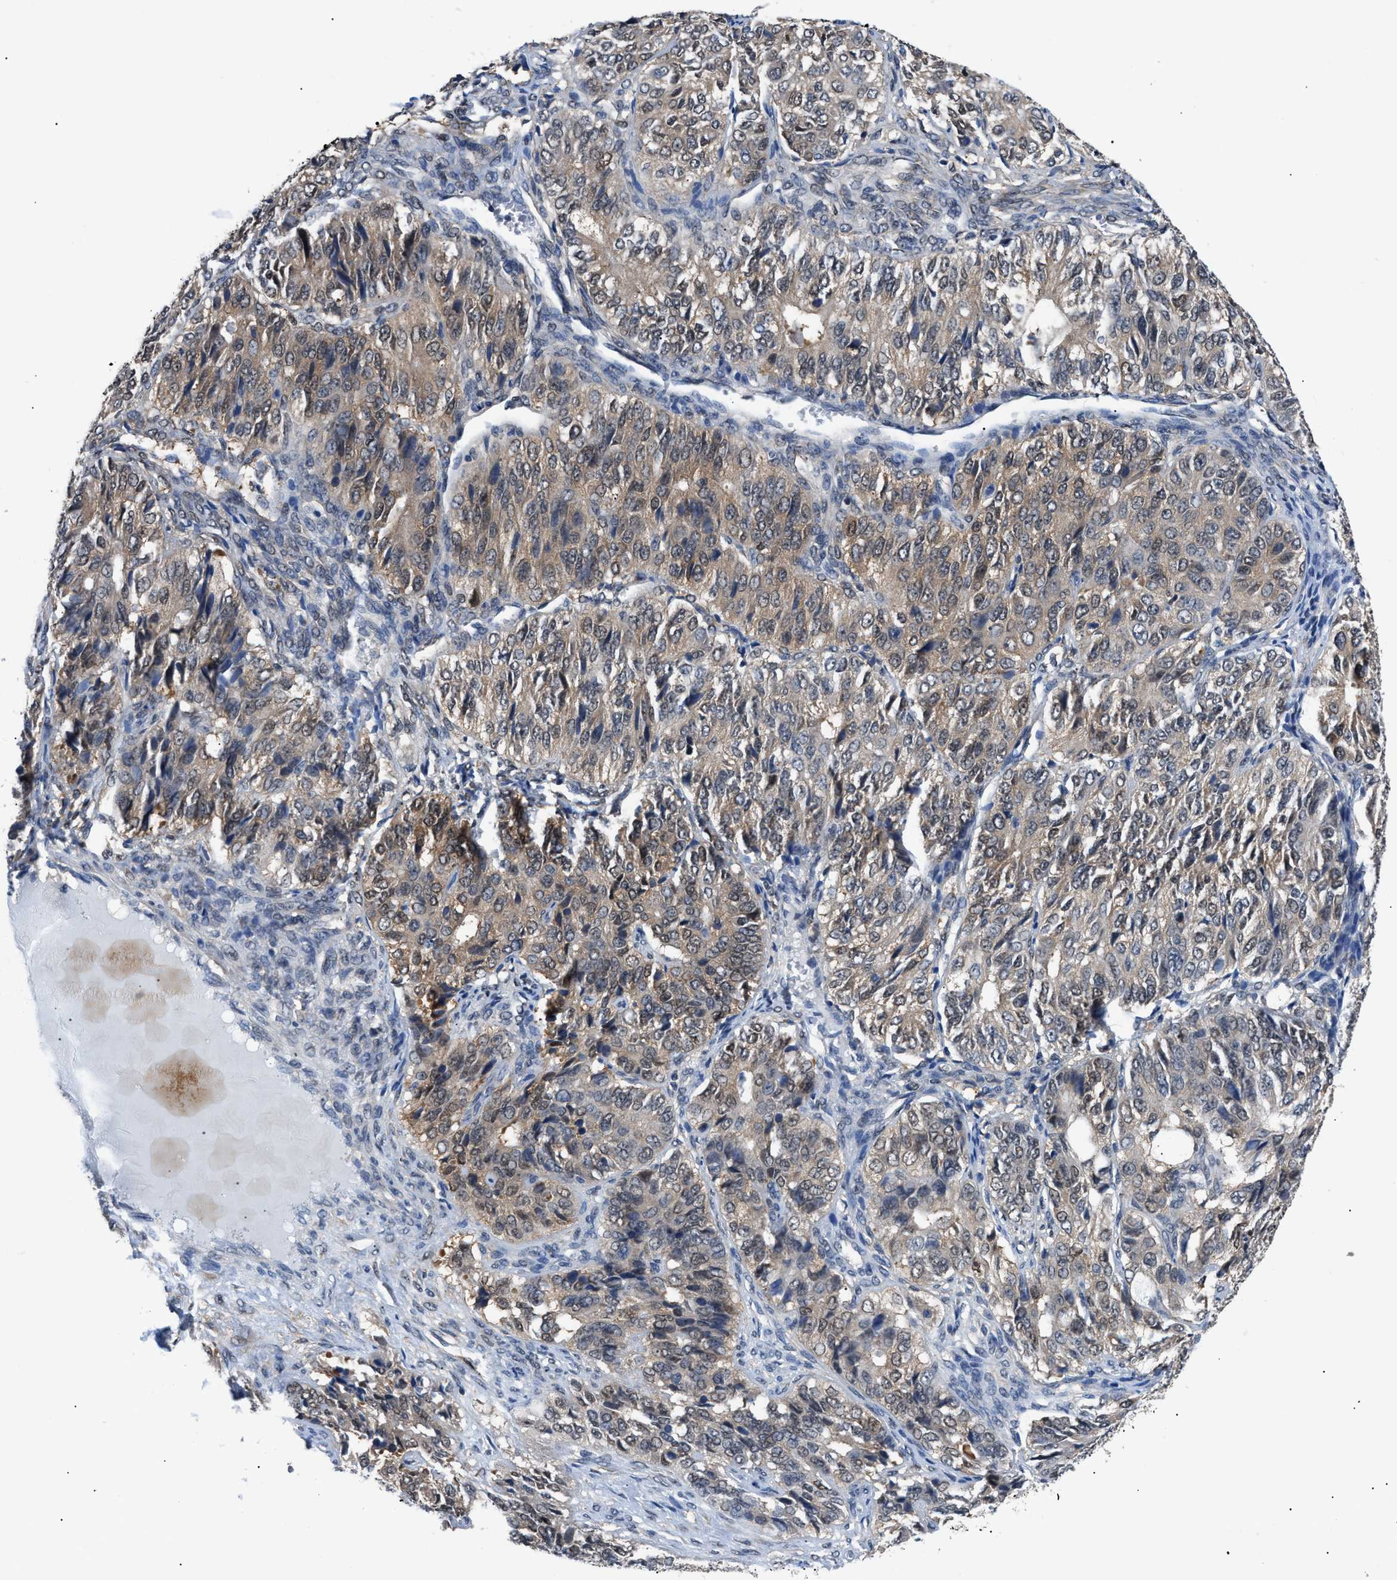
{"staining": {"intensity": "moderate", "quantity": ">75%", "location": "cytoplasmic/membranous,nuclear"}, "tissue": "ovarian cancer", "cell_type": "Tumor cells", "image_type": "cancer", "snomed": [{"axis": "morphology", "description": "Carcinoma, endometroid"}, {"axis": "topography", "description": "Ovary"}], "caption": "An immunohistochemistry micrograph of neoplastic tissue is shown. Protein staining in brown highlights moderate cytoplasmic/membranous and nuclear positivity in endometroid carcinoma (ovarian) within tumor cells. The staining was performed using DAB, with brown indicating positive protein expression. Nuclei are stained blue with hematoxylin.", "gene": "TMEM45B", "patient": {"sex": "female", "age": 51}}